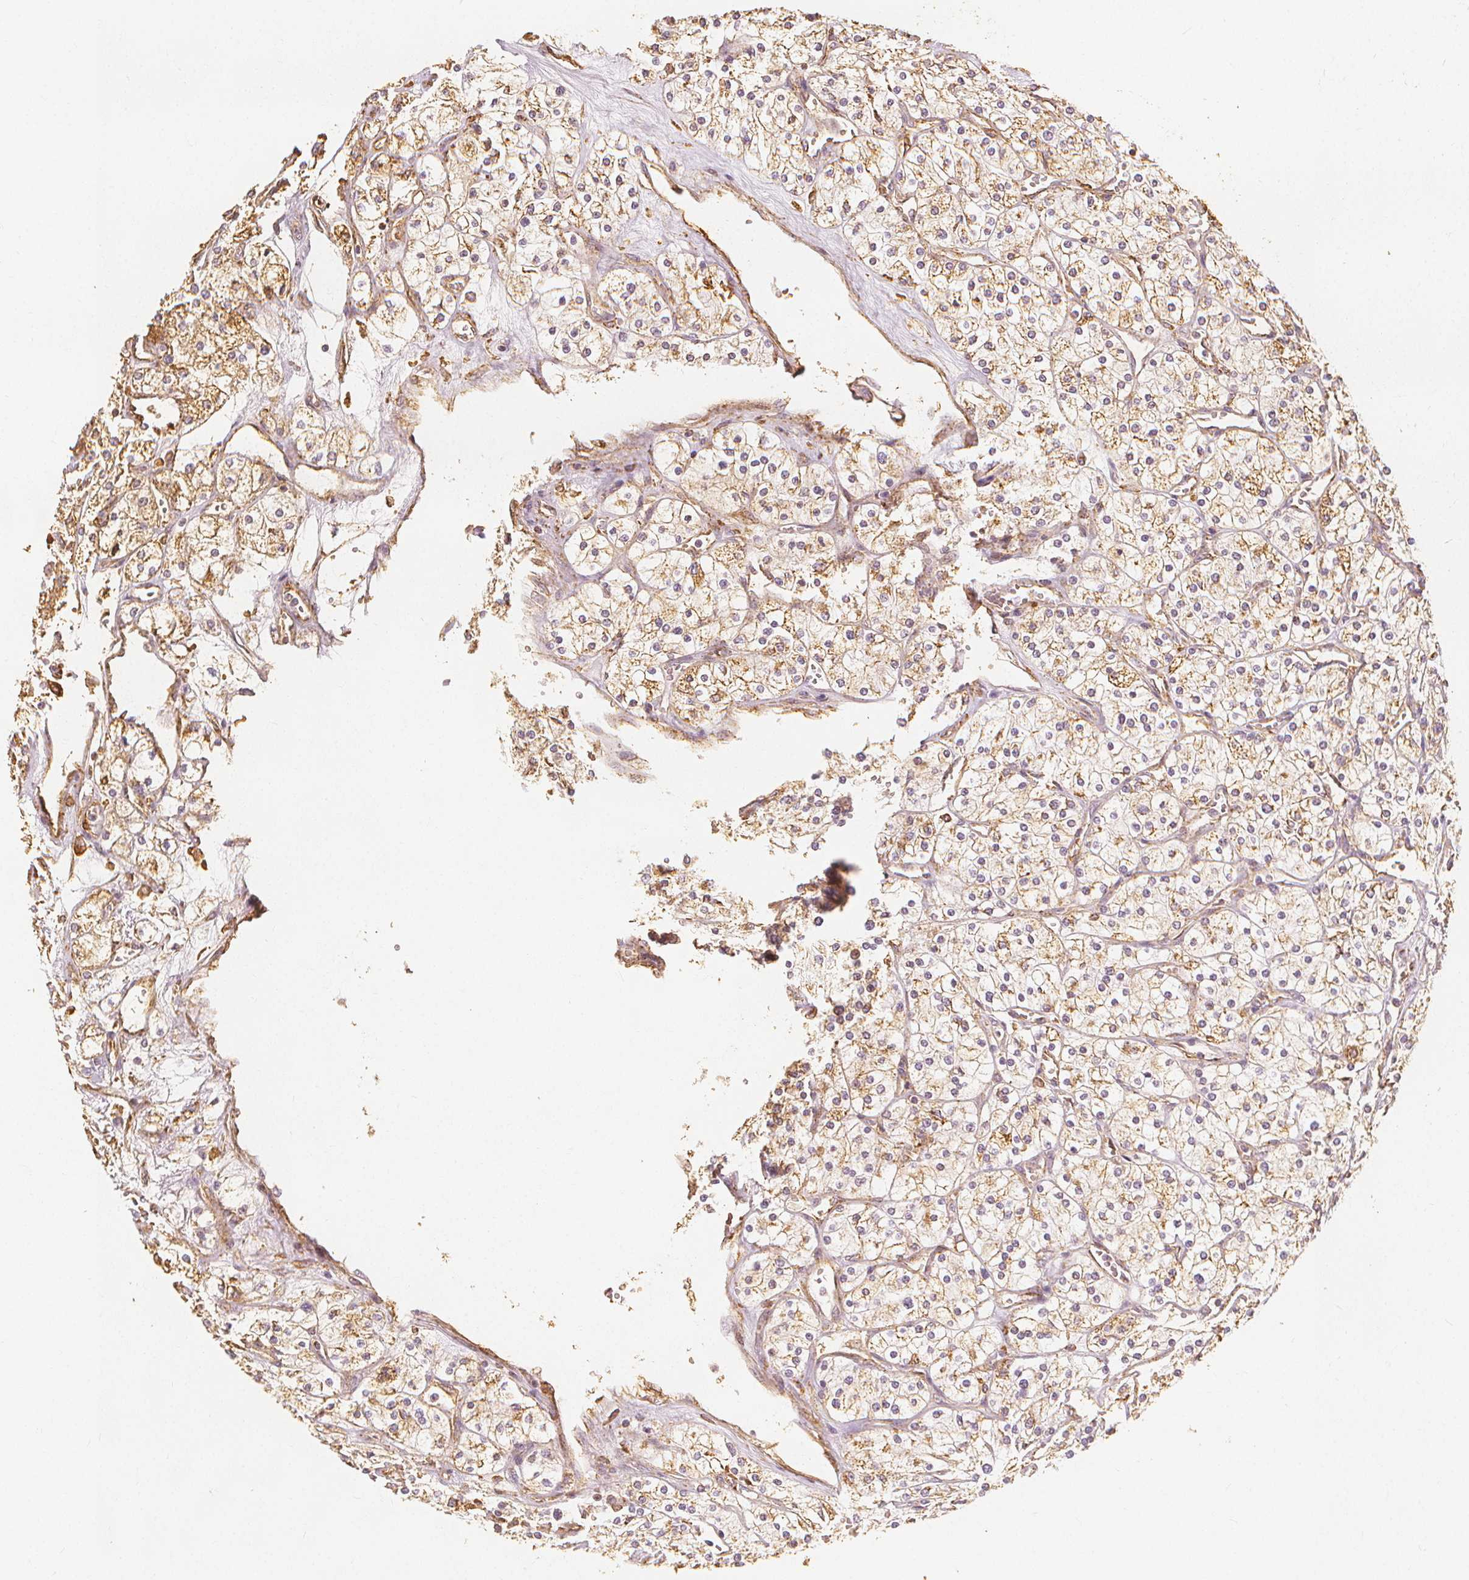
{"staining": {"intensity": "weak", "quantity": ">75%", "location": "cytoplasmic/membranous"}, "tissue": "renal cancer", "cell_type": "Tumor cells", "image_type": "cancer", "snomed": [{"axis": "morphology", "description": "Adenocarcinoma, NOS"}, {"axis": "topography", "description": "Kidney"}], "caption": "IHC (DAB (3,3'-diaminobenzidine)) staining of human renal adenocarcinoma shows weak cytoplasmic/membranous protein positivity in about >75% of tumor cells. (IHC, brightfield microscopy, high magnification).", "gene": "ARHGAP26", "patient": {"sex": "male", "age": 80}}